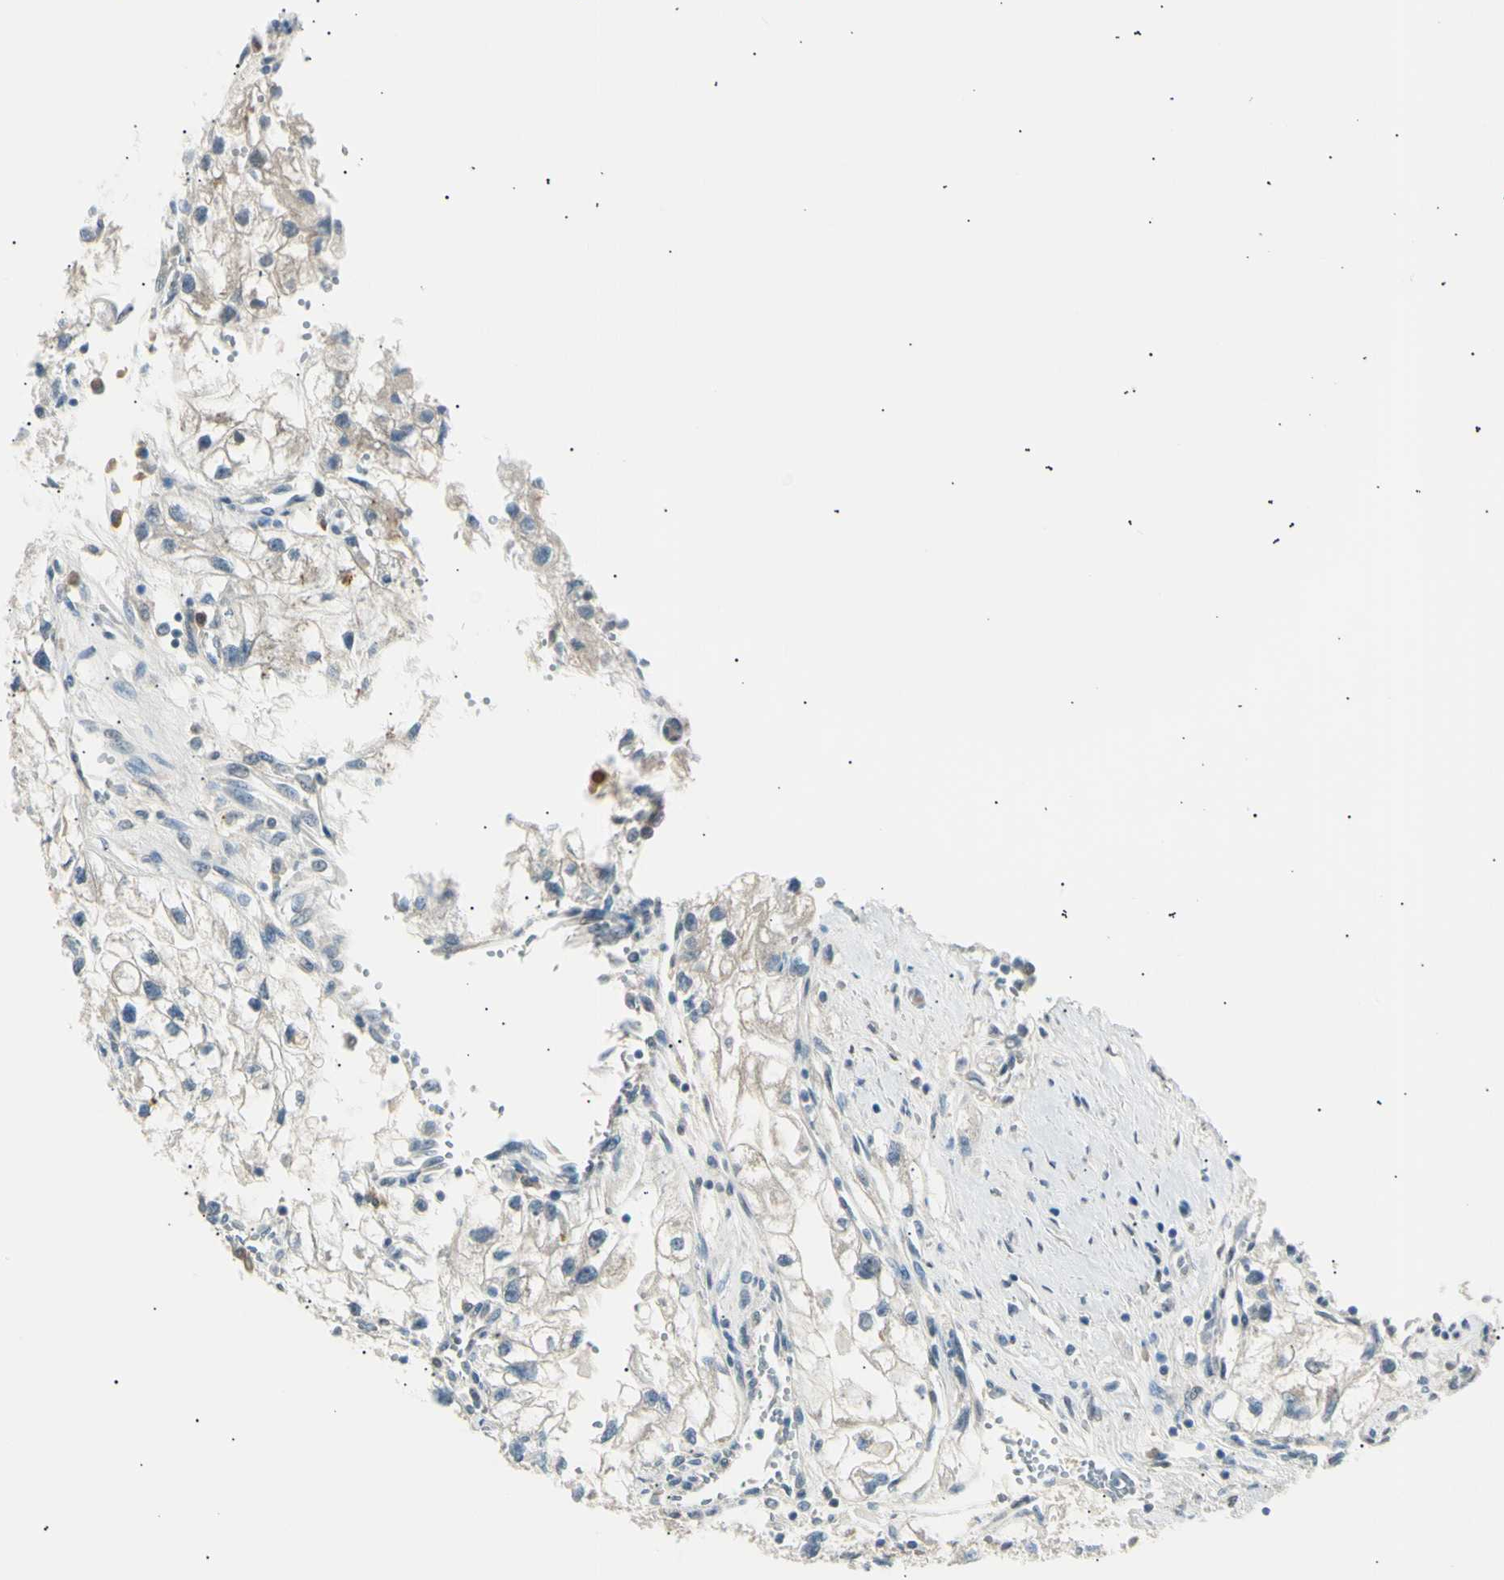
{"staining": {"intensity": "negative", "quantity": "none", "location": "none"}, "tissue": "renal cancer", "cell_type": "Tumor cells", "image_type": "cancer", "snomed": [{"axis": "morphology", "description": "Adenocarcinoma, NOS"}, {"axis": "topography", "description": "Kidney"}], "caption": "Immunohistochemistry of human renal cancer (adenocarcinoma) reveals no positivity in tumor cells.", "gene": "LHPP", "patient": {"sex": "female", "age": 70}}